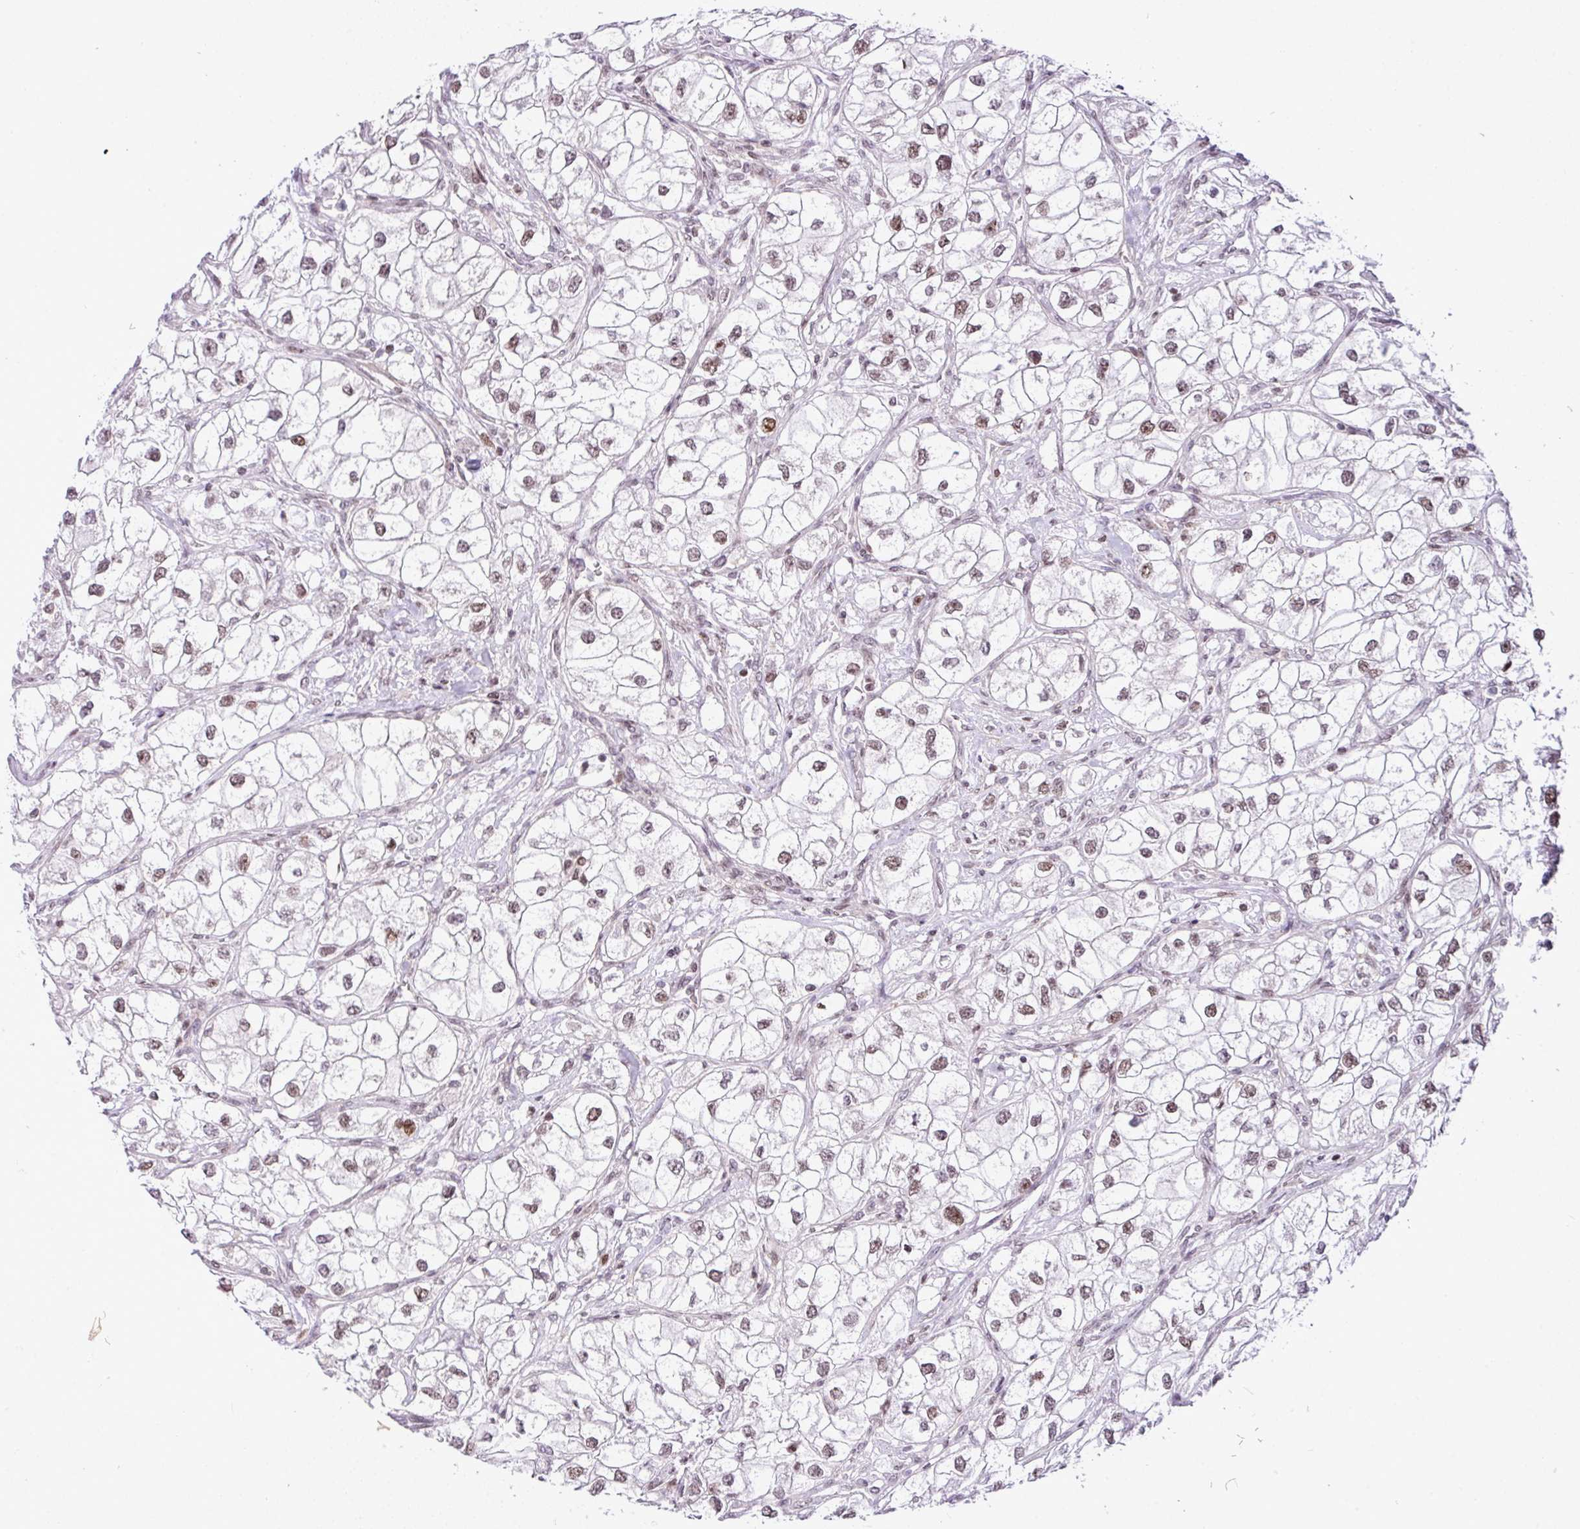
{"staining": {"intensity": "weak", "quantity": ">75%", "location": "nuclear"}, "tissue": "renal cancer", "cell_type": "Tumor cells", "image_type": "cancer", "snomed": [{"axis": "morphology", "description": "Adenocarcinoma, NOS"}, {"axis": "topography", "description": "Kidney"}], "caption": "Renal cancer (adenocarcinoma) was stained to show a protein in brown. There is low levels of weak nuclear expression in approximately >75% of tumor cells. (DAB (3,3'-diaminobenzidine) = brown stain, brightfield microscopy at high magnification).", "gene": "CCDC137", "patient": {"sex": "male", "age": 59}}